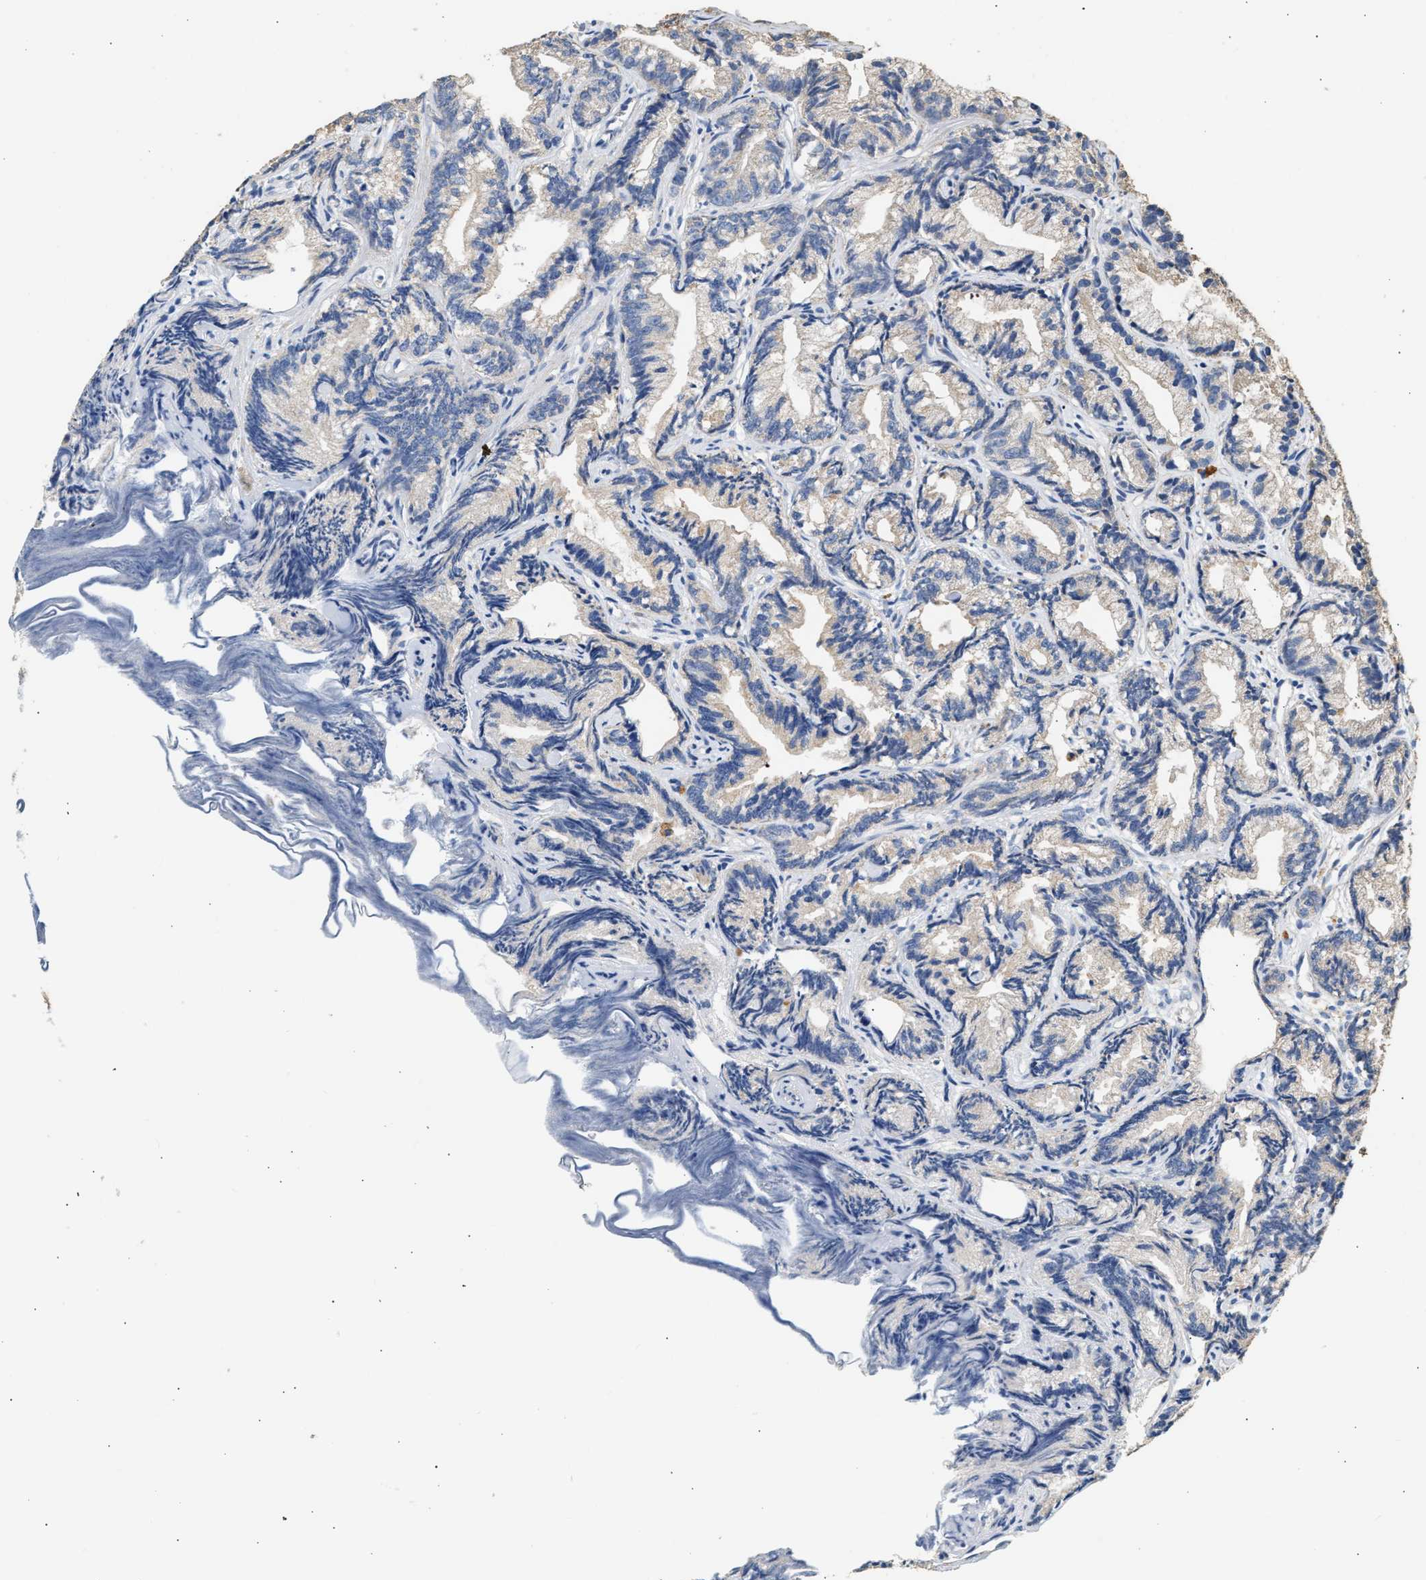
{"staining": {"intensity": "negative", "quantity": "none", "location": "none"}, "tissue": "prostate cancer", "cell_type": "Tumor cells", "image_type": "cancer", "snomed": [{"axis": "morphology", "description": "Adenocarcinoma, Low grade"}, {"axis": "topography", "description": "Prostate"}], "caption": "Prostate cancer (low-grade adenocarcinoma) was stained to show a protein in brown. There is no significant staining in tumor cells.", "gene": "WDR31", "patient": {"sex": "male", "age": 89}}